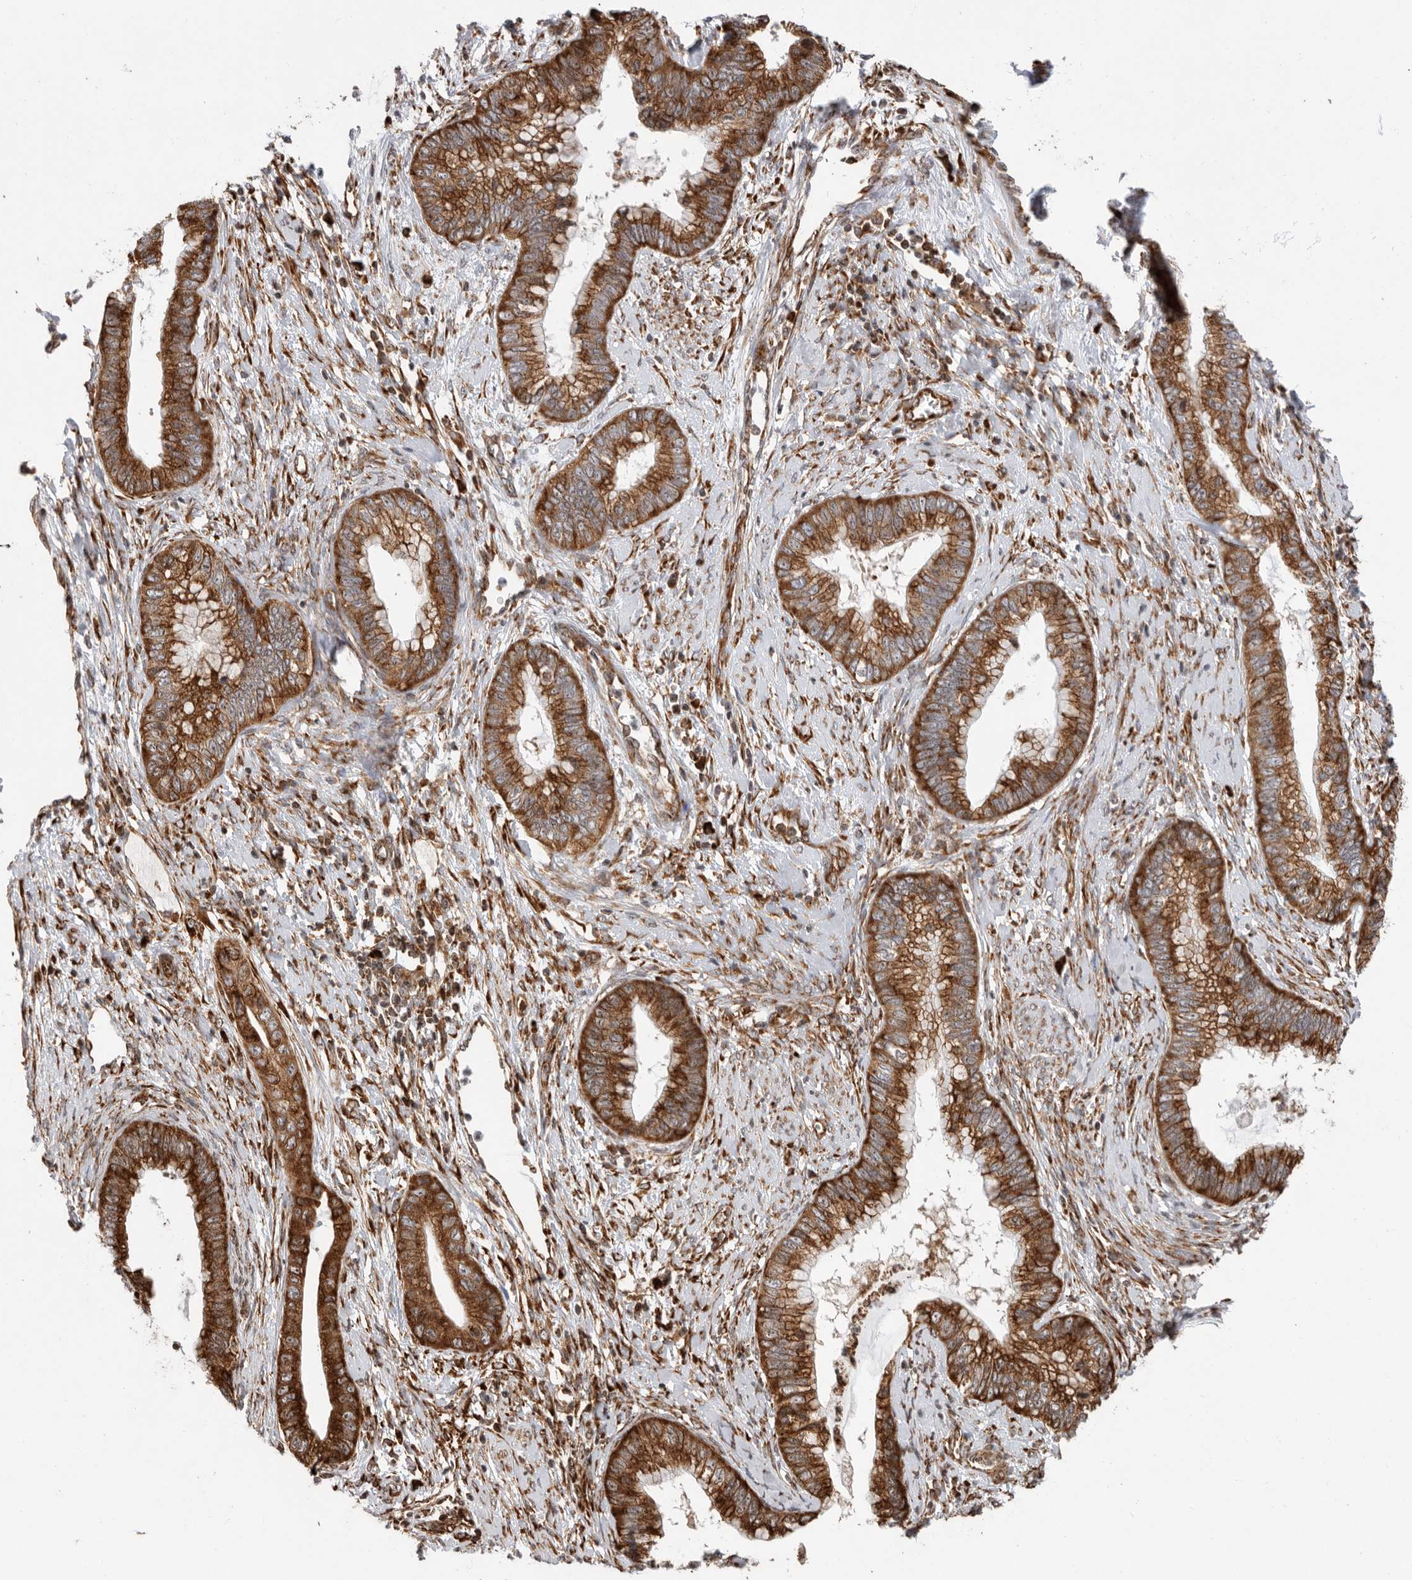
{"staining": {"intensity": "strong", "quantity": ">75%", "location": "cytoplasmic/membranous"}, "tissue": "cervical cancer", "cell_type": "Tumor cells", "image_type": "cancer", "snomed": [{"axis": "morphology", "description": "Adenocarcinoma, NOS"}, {"axis": "topography", "description": "Cervix"}], "caption": "This is an image of IHC staining of cervical adenocarcinoma, which shows strong staining in the cytoplasmic/membranous of tumor cells.", "gene": "FZD3", "patient": {"sex": "female", "age": 44}}